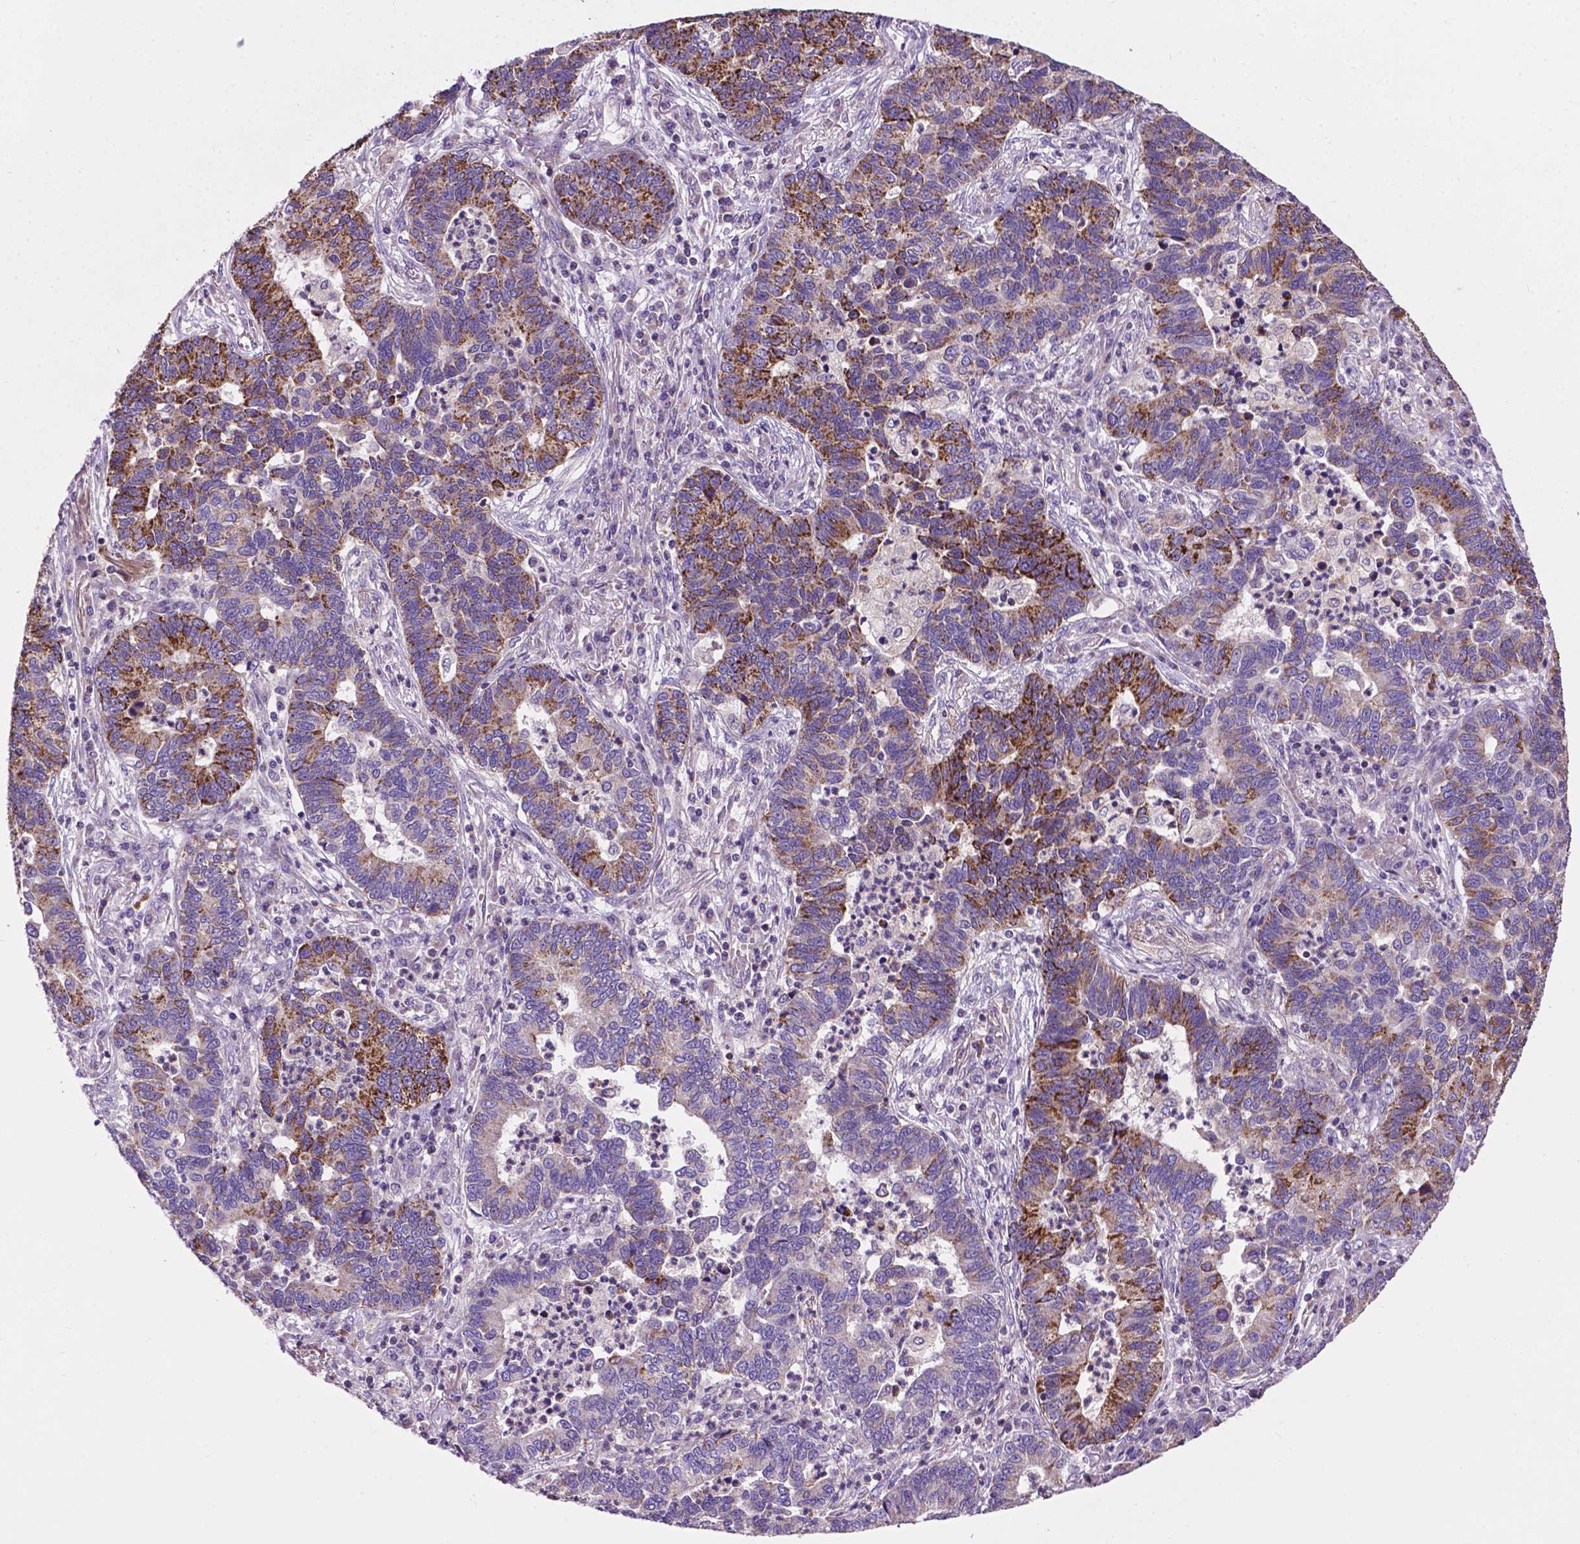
{"staining": {"intensity": "moderate", "quantity": "25%-75%", "location": "cytoplasmic/membranous"}, "tissue": "lung cancer", "cell_type": "Tumor cells", "image_type": "cancer", "snomed": [{"axis": "morphology", "description": "Adenocarcinoma, NOS"}, {"axis": "topography", "description": "Lung"}], "caption": "Immunohistochemistry (IHC) photomicrograph of neoplastic tissue: lung cancer (adenocarcinoma) stained using IHC exhibits medium levels of moderate protein expression localized specifically in the cytoplasmic/membranous of tumor cells, appearing as a cytoplasmic/membranous brown color.", "gene": "SPNS2", "patient": {"sex": "female", "age": 57}}